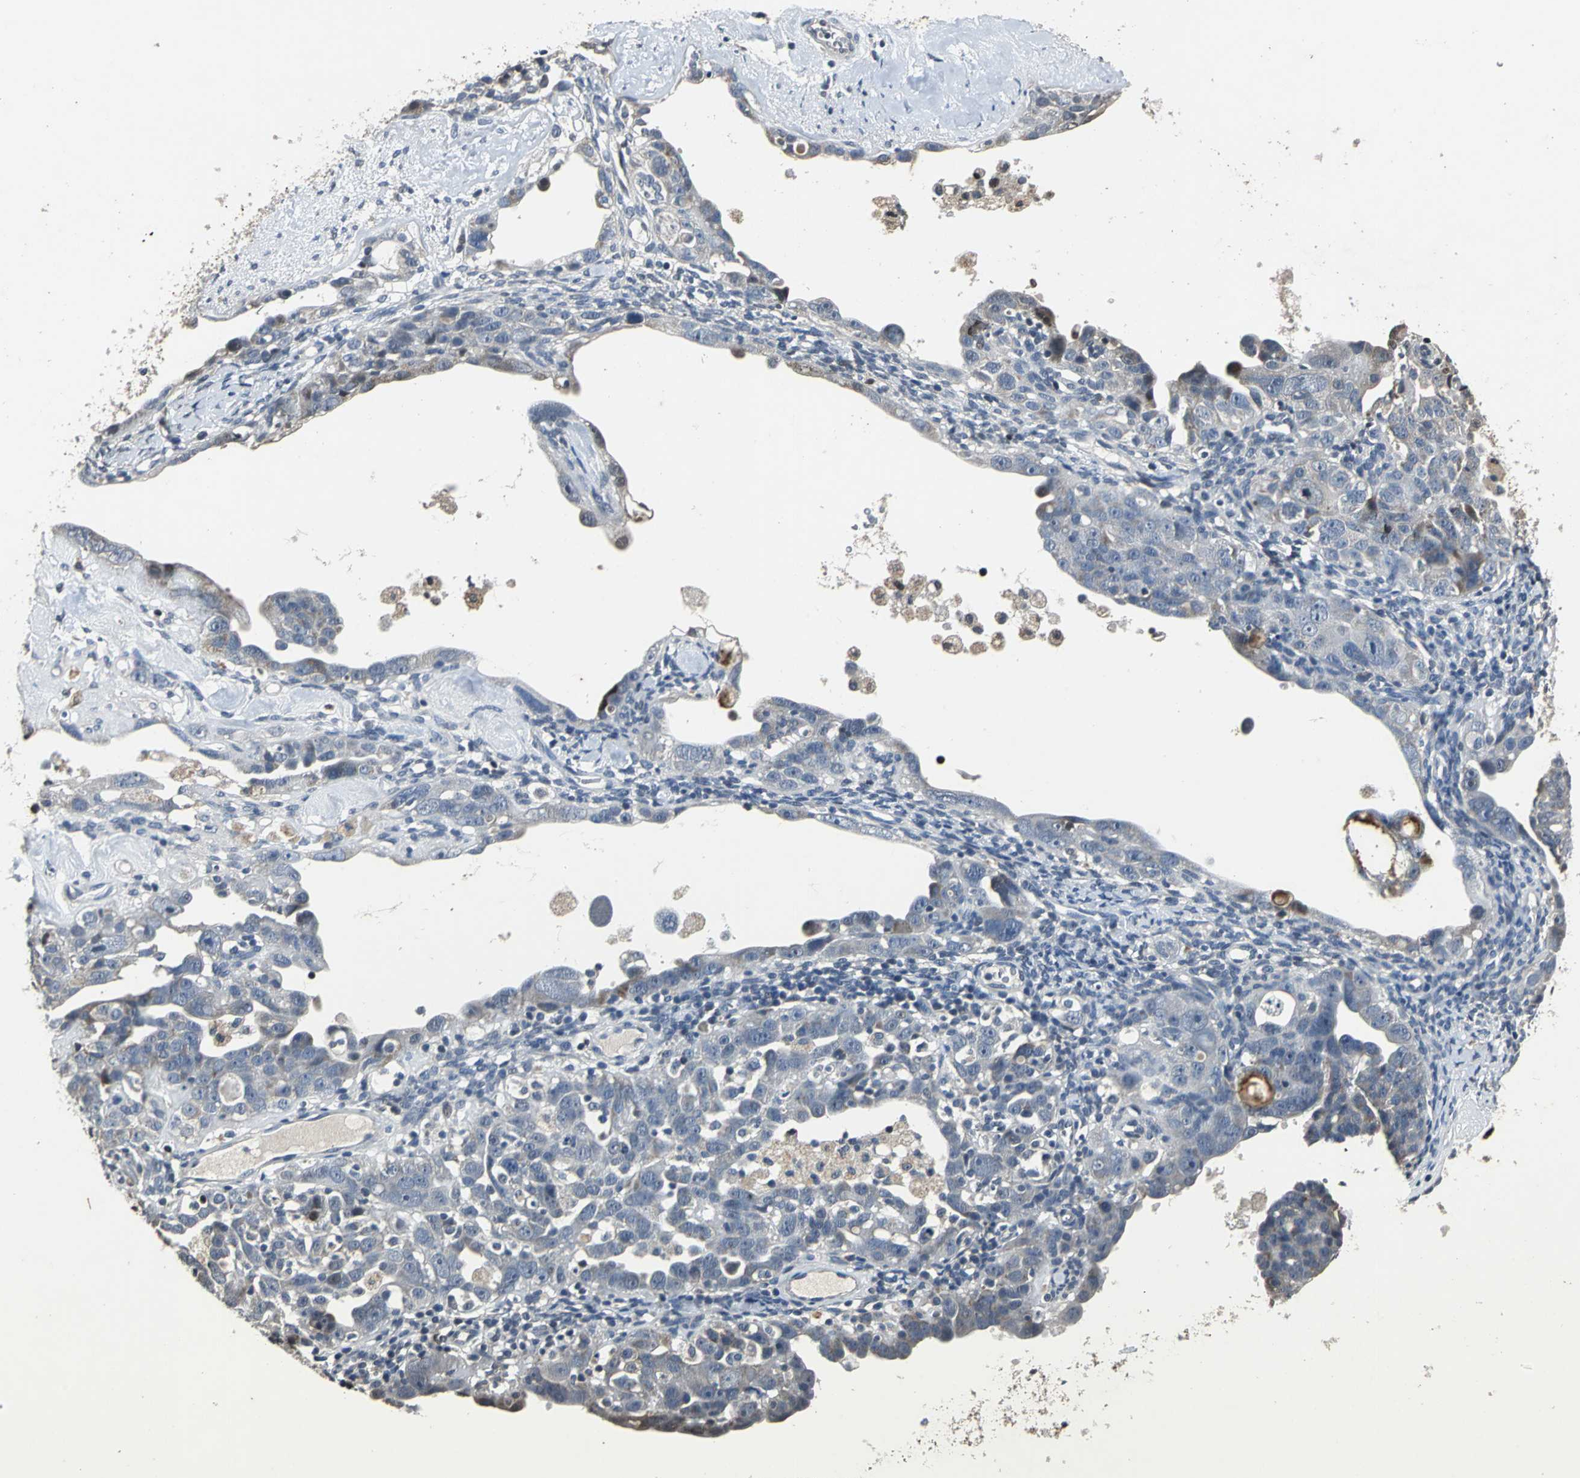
{"staining": {"intensity": "weak", "quantity": "<25%", "location": "cytoplasmic/membranous"}, "tissue": "ovarian cancer", "cell_type": "Tumor cells", "image_type": "cancer", "snomed": [{"axis": "morphology", "description": "Cystadenocarcinoma, serous, NOS"}, {"axis": "topography", "description": "Ovary"}], "caption": "DAB immunohistochemical staining of human ovarian serous cystadenocarcinoma displays no significant positivity in tumor cells.", "gene": "JADE3", "patient": {"sex": "female", "age": 66}}